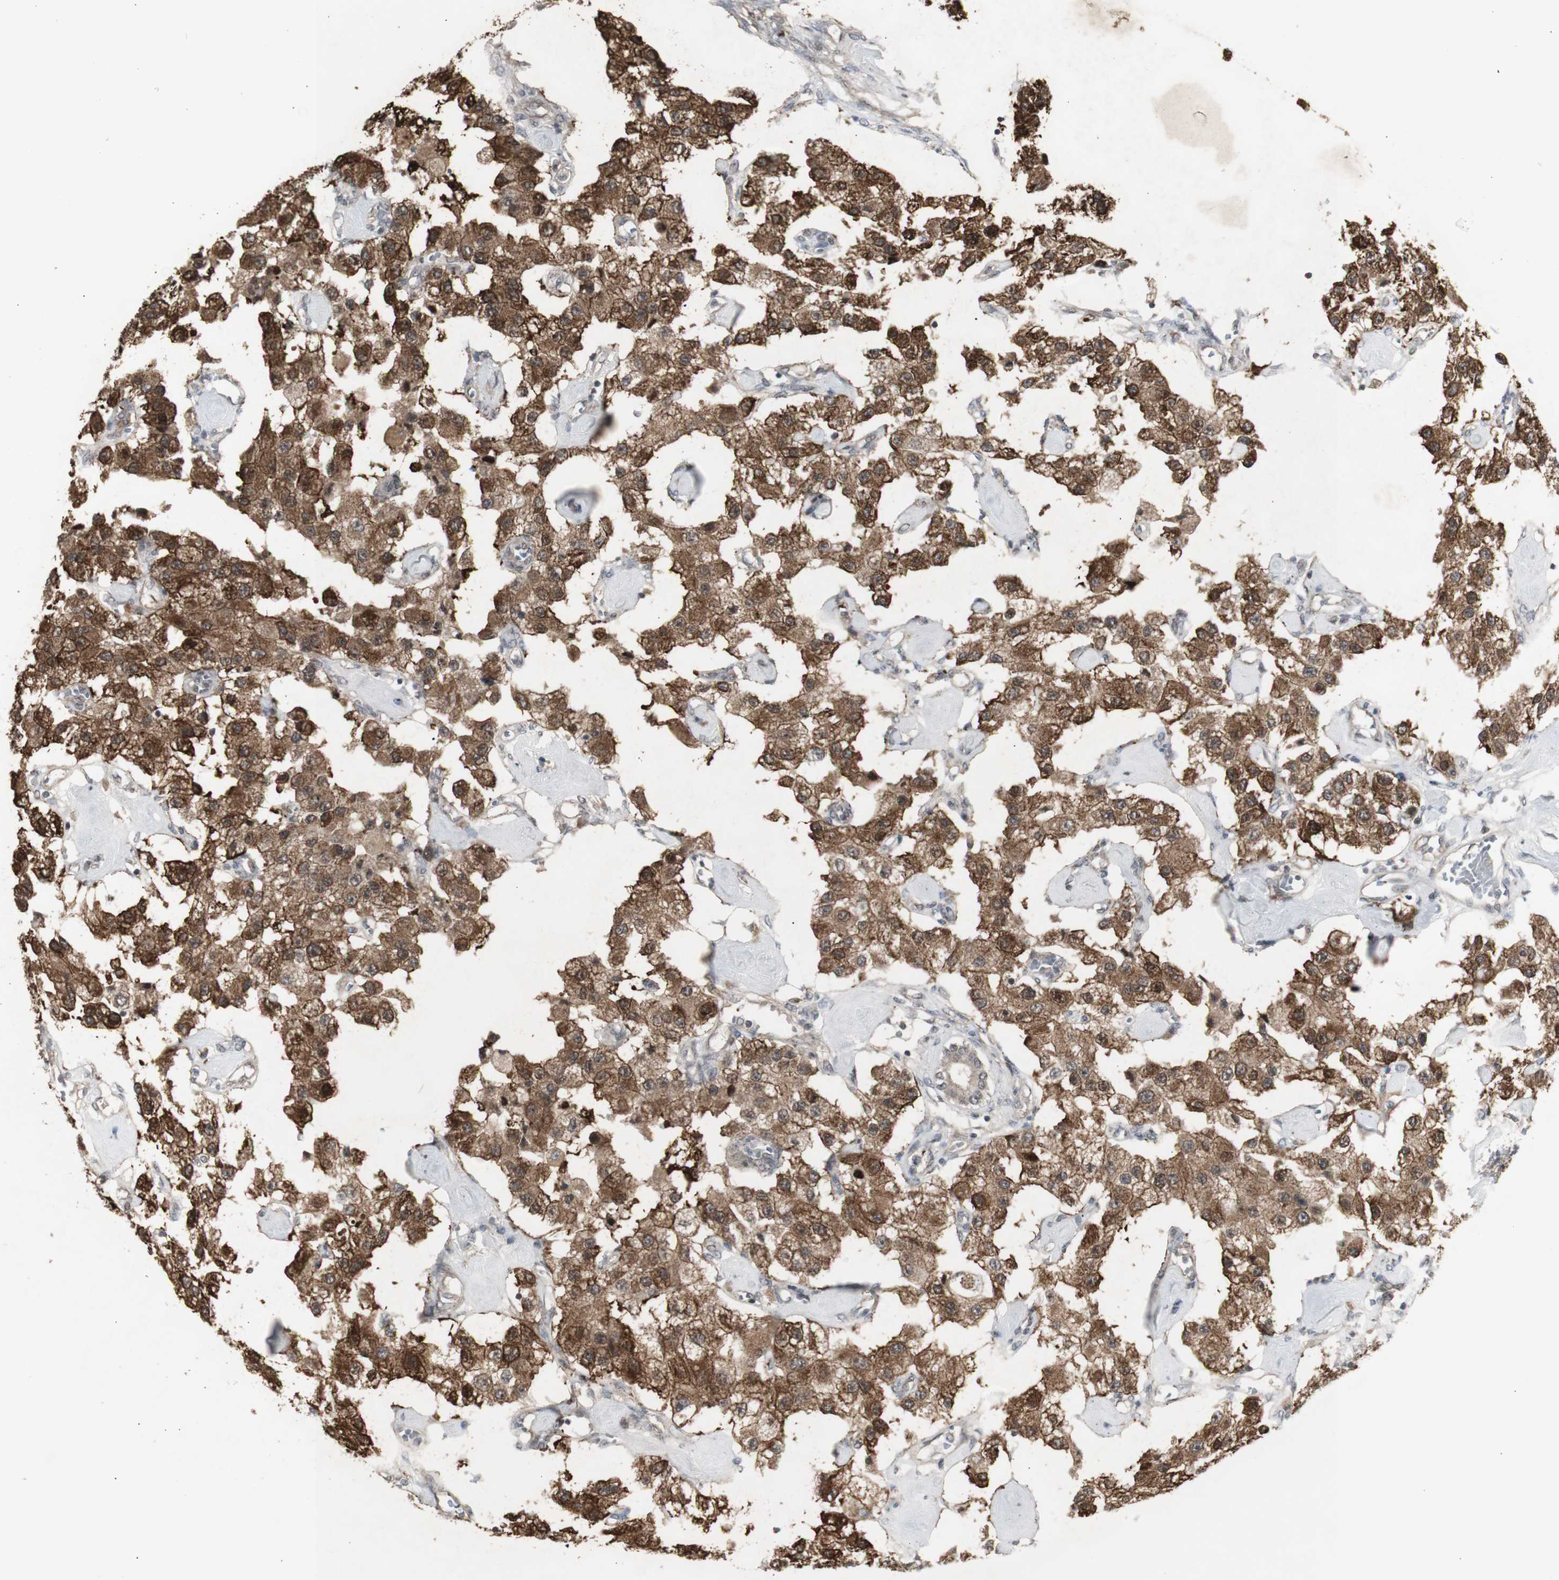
{"staining": {"intensity": "strong", "quantity": ">75%", "location": "cytoplasmic/membranous,nuclear"}, "tissue": "carcinoid", "cell_type": "Tumor cells", "image_type": "cancer", "snomed": [{"axis": "morphology", "description": "Carcinoid, malignant, NOS"}, {"axis": "topography", "description": "Pancreas"}], "caption": "Approximately >75% of tumor cells in human carcinoid (malignant) reveal strong cytoplasmic/membranous and nuclear protein staining as visualized by brown immunohistochemical staining.", "gene": "ALOX12", "patient": {"sex": "male", "age": 41}}